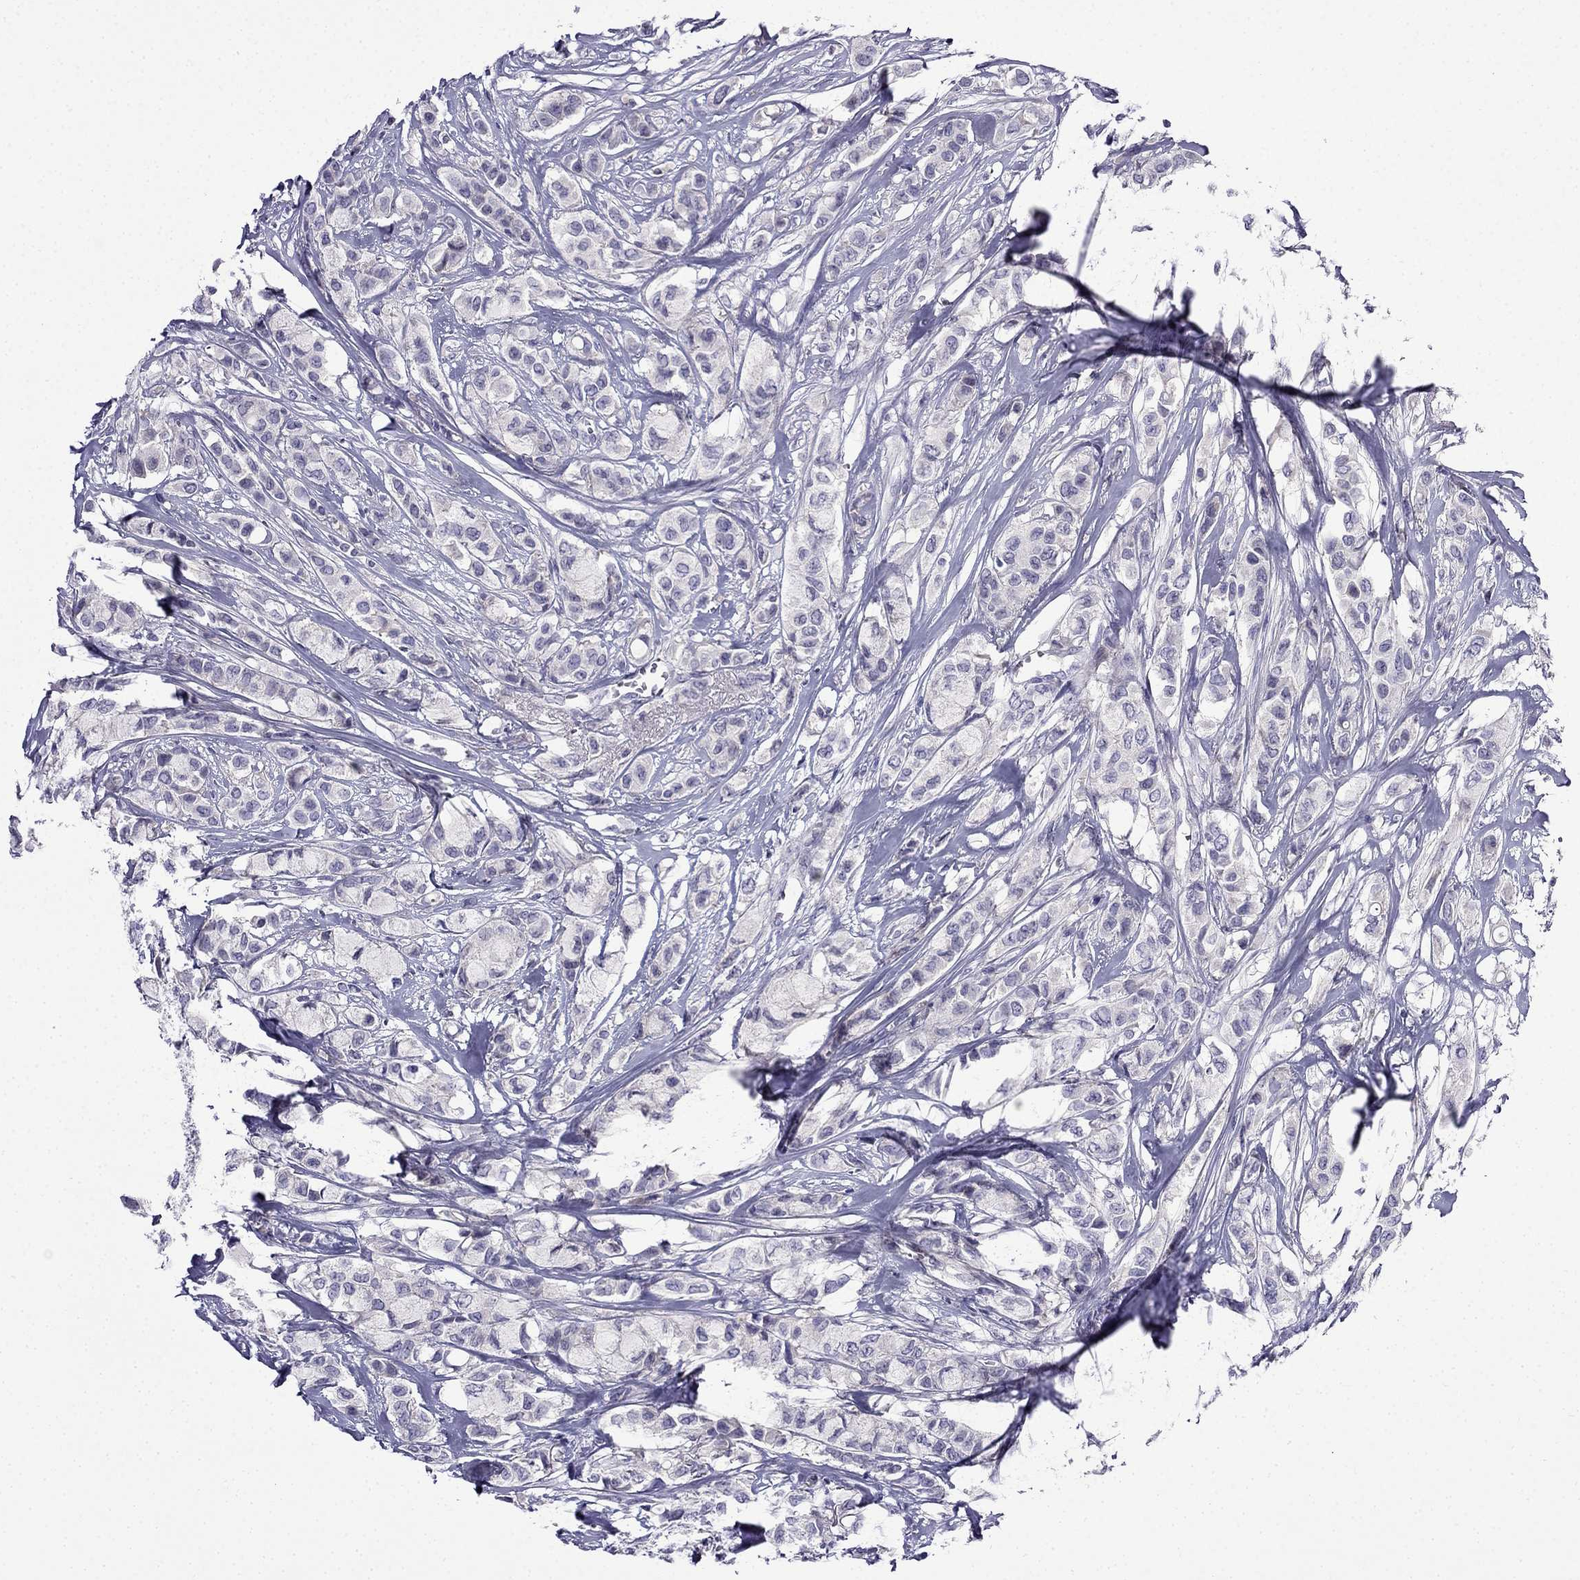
{"staining": {"intensity": "negative", "quantity": "none", "location": "none"}, "tissue": "breast cancer", "cell_type": "Tumor cells", "image_type": "cancer", "snomed": [{"axis": "morphology", "description": "Duct carcinoma"}, {"axis": "topography", "description": "Breast"}], "caption": "Breast cancer (intraductal carcinoma) was stained to show a protein in brown. There is no significant positivity in tumor cells.", "gene": "PI16", "patient": {"sex": "female", "age": 85}}